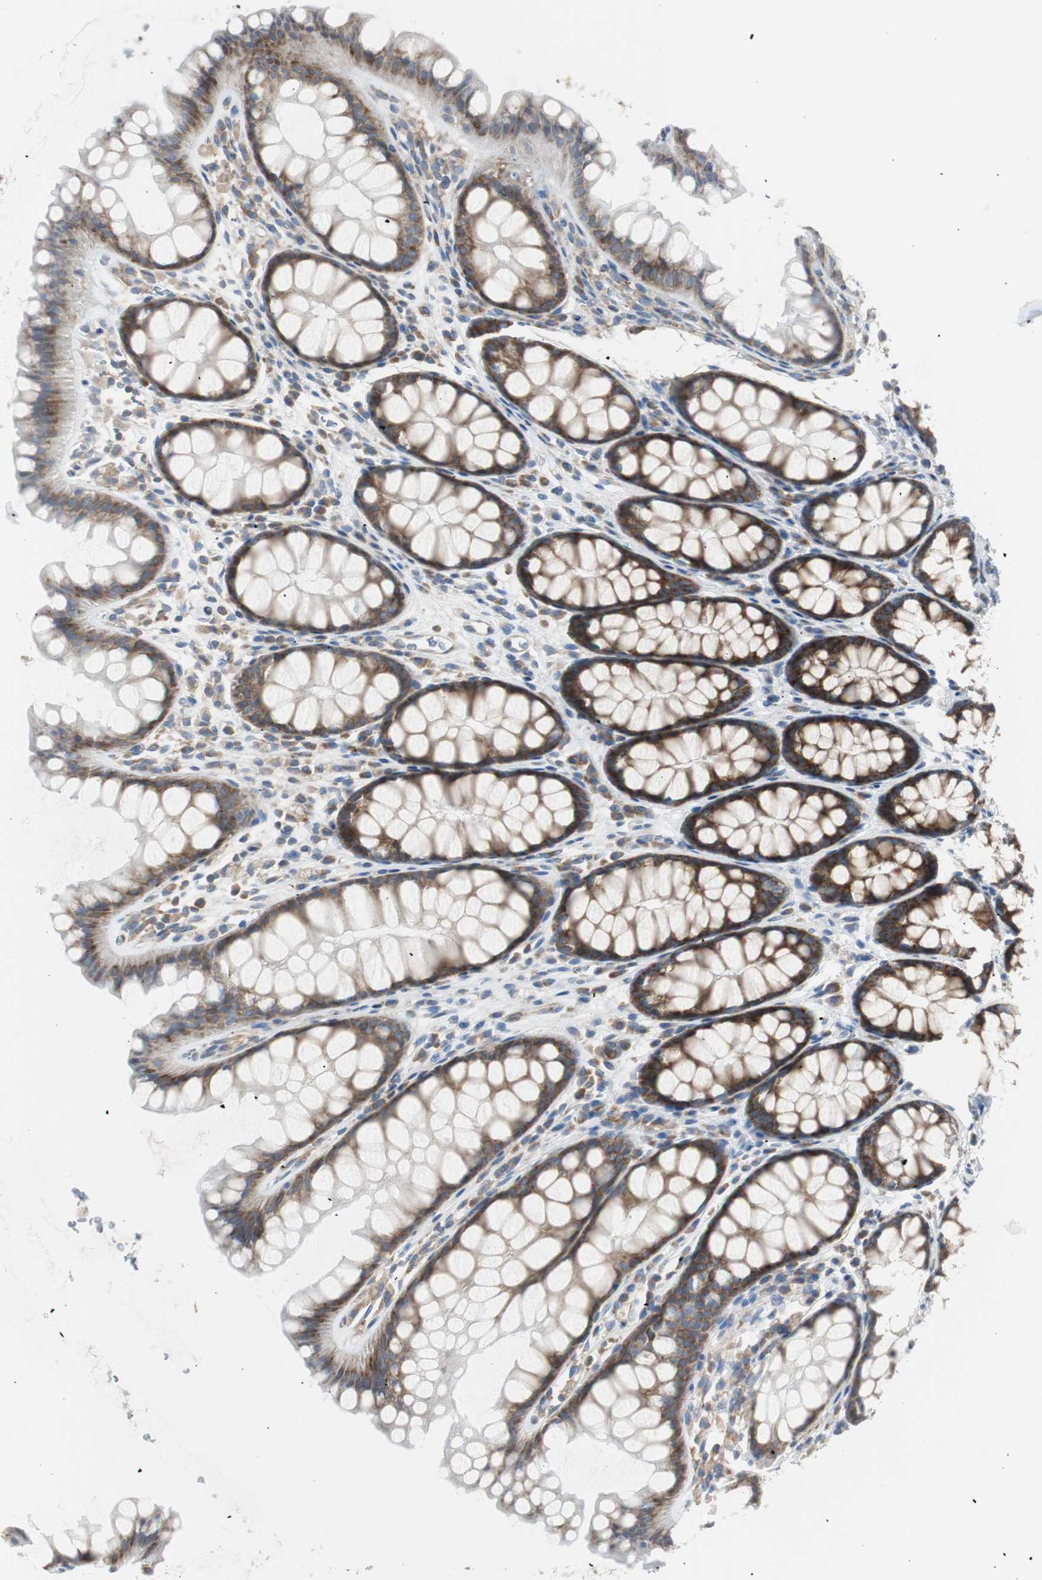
{"staining": {"intensity": "negative", "quantity": "none", "location": "none"}, "tissue": "colon", "cell_type": "Endothelial cells", "image_type": "normal", "snomed": [{"axis": "morphology", "description": "Normal tissue, NOS"}, {"axis": "topography", "description": "Colon"}], "caption": "Endothelial cells are negative for protein expression in unremarkable human colon. The staining was performed using DAB (3,3'-diaminobenzidine) to visualize the protein expression in brown, while the nuclei were stained in blue with hematoxylin (Magnification: 20x).", "gene": "RPS12", "patient": {"sex": "female", "age": 55}}